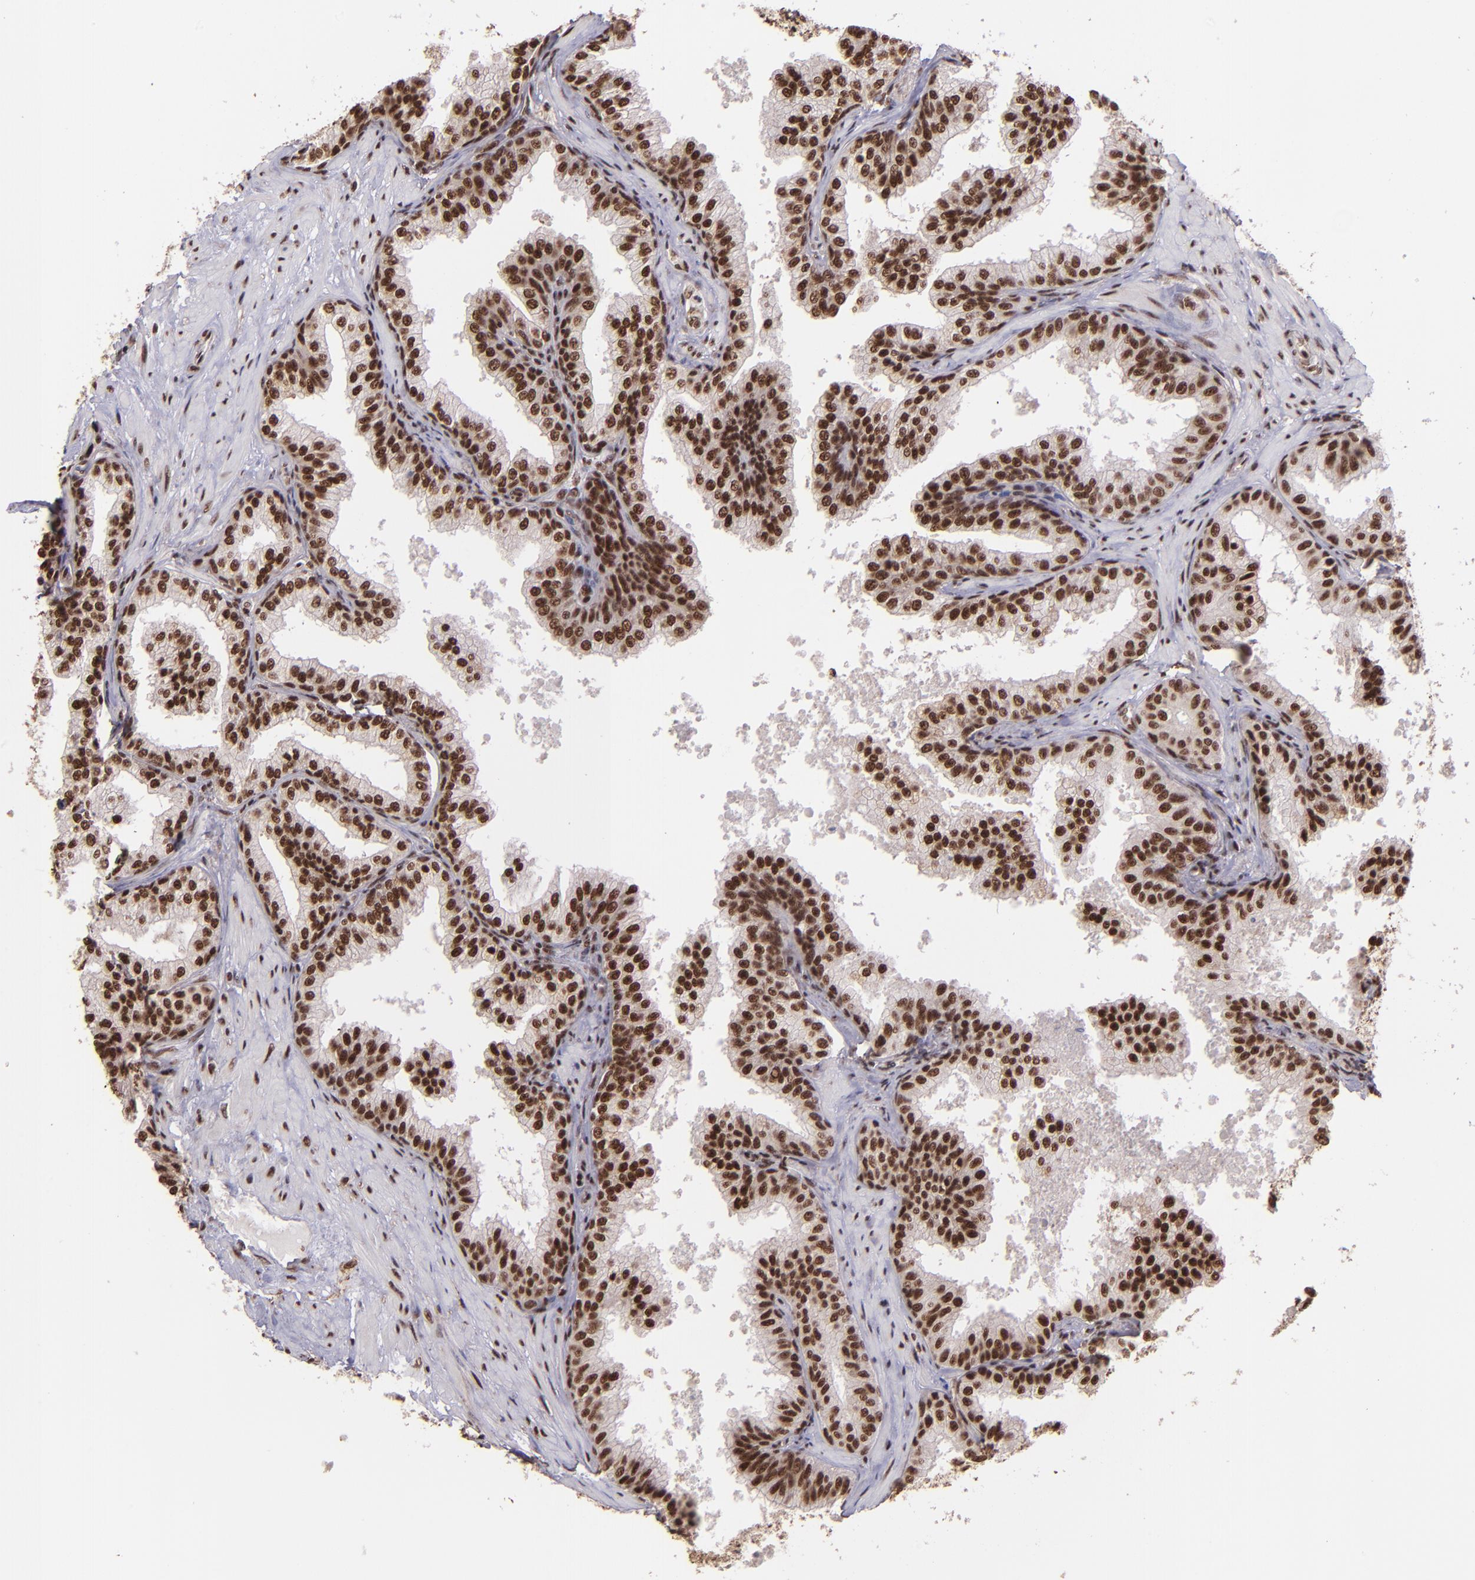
{"staining": {"intensity": "strong", "quantity": ">75%", "location": "nuclear"}, "tissue": "prostate", "cell_type": "Glandular cells", "image_type": "normal", "snomed": [{"axis": "morphology", "description": "Normal tissue, NOS"}, {"axis": "topography", "description": "Prostate"}], "caption": "A photomicrograph of human prostate stained for a protein reveals strong nuclear brown staining in glandular cells. (Brightfield microscopy of DAB IHC at high magnification).", "gene": "PQBP1", "patient": {"sex": "male", "age": 60}}